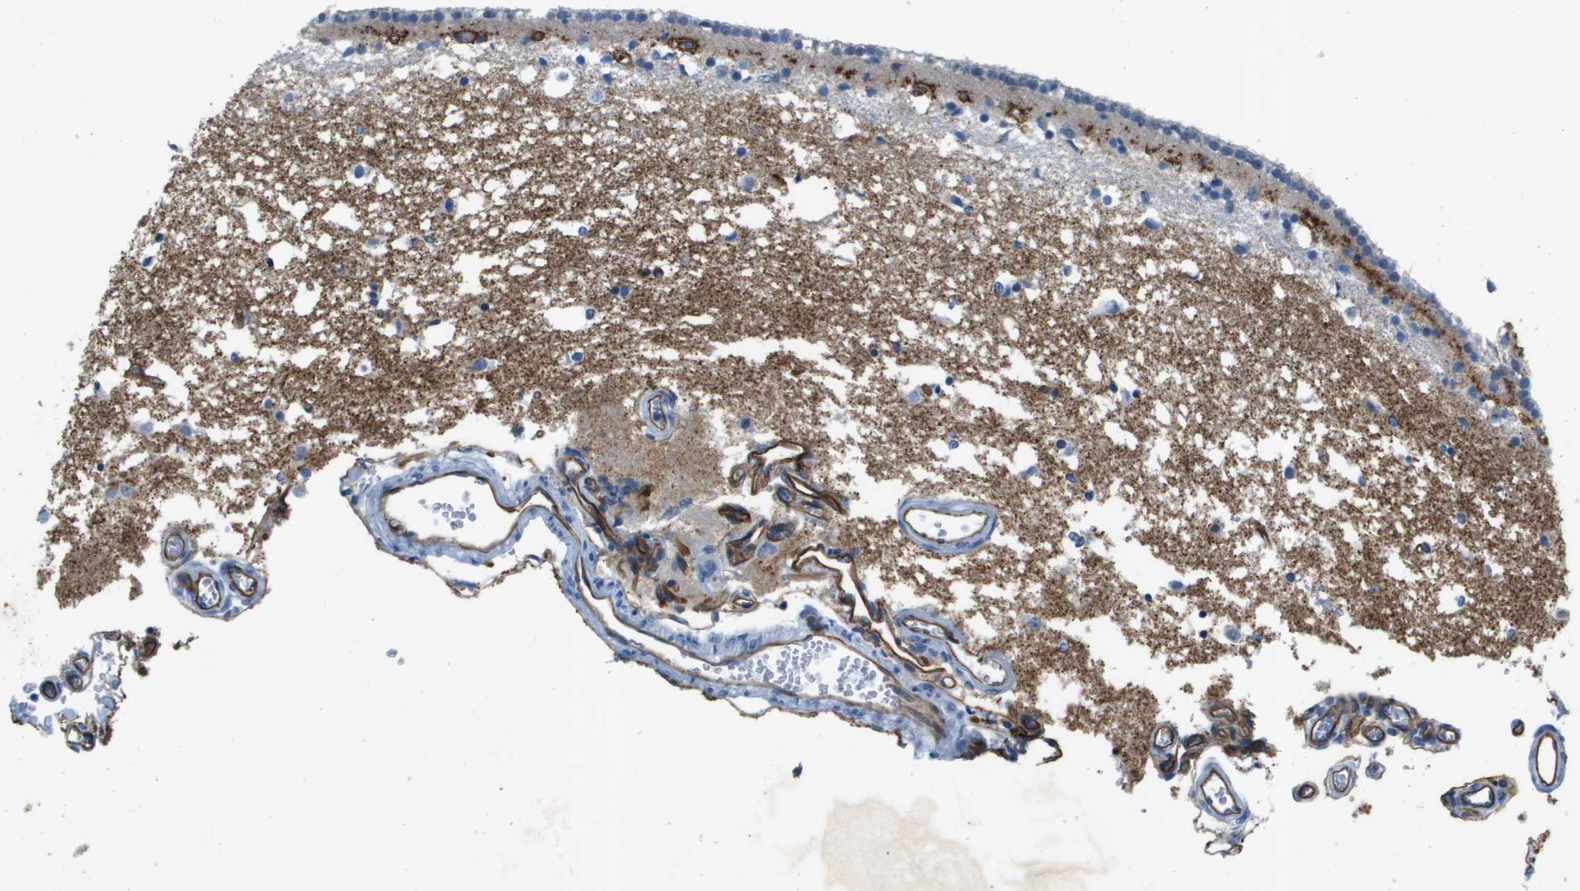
{"staining": {"intensity": "negative", "quantity": "none", "location": "none"}, "tissue": "caudate", "cell_type": "Glial cells", "image_type": "normal", "snomed": [{"axis": "morphology", "description": "Normal tissue, NOS"}, {"axis": "topography", "description": "Lateral ventricle wall"}], "caption": "Immunohistochemistry (IHC) micrograph of benign caudate: human caudate stained with DAB displays no significant protein positivity in glial cells.", "gene": "ITGA6", "patient": {"sex": "male", "age": 45}}